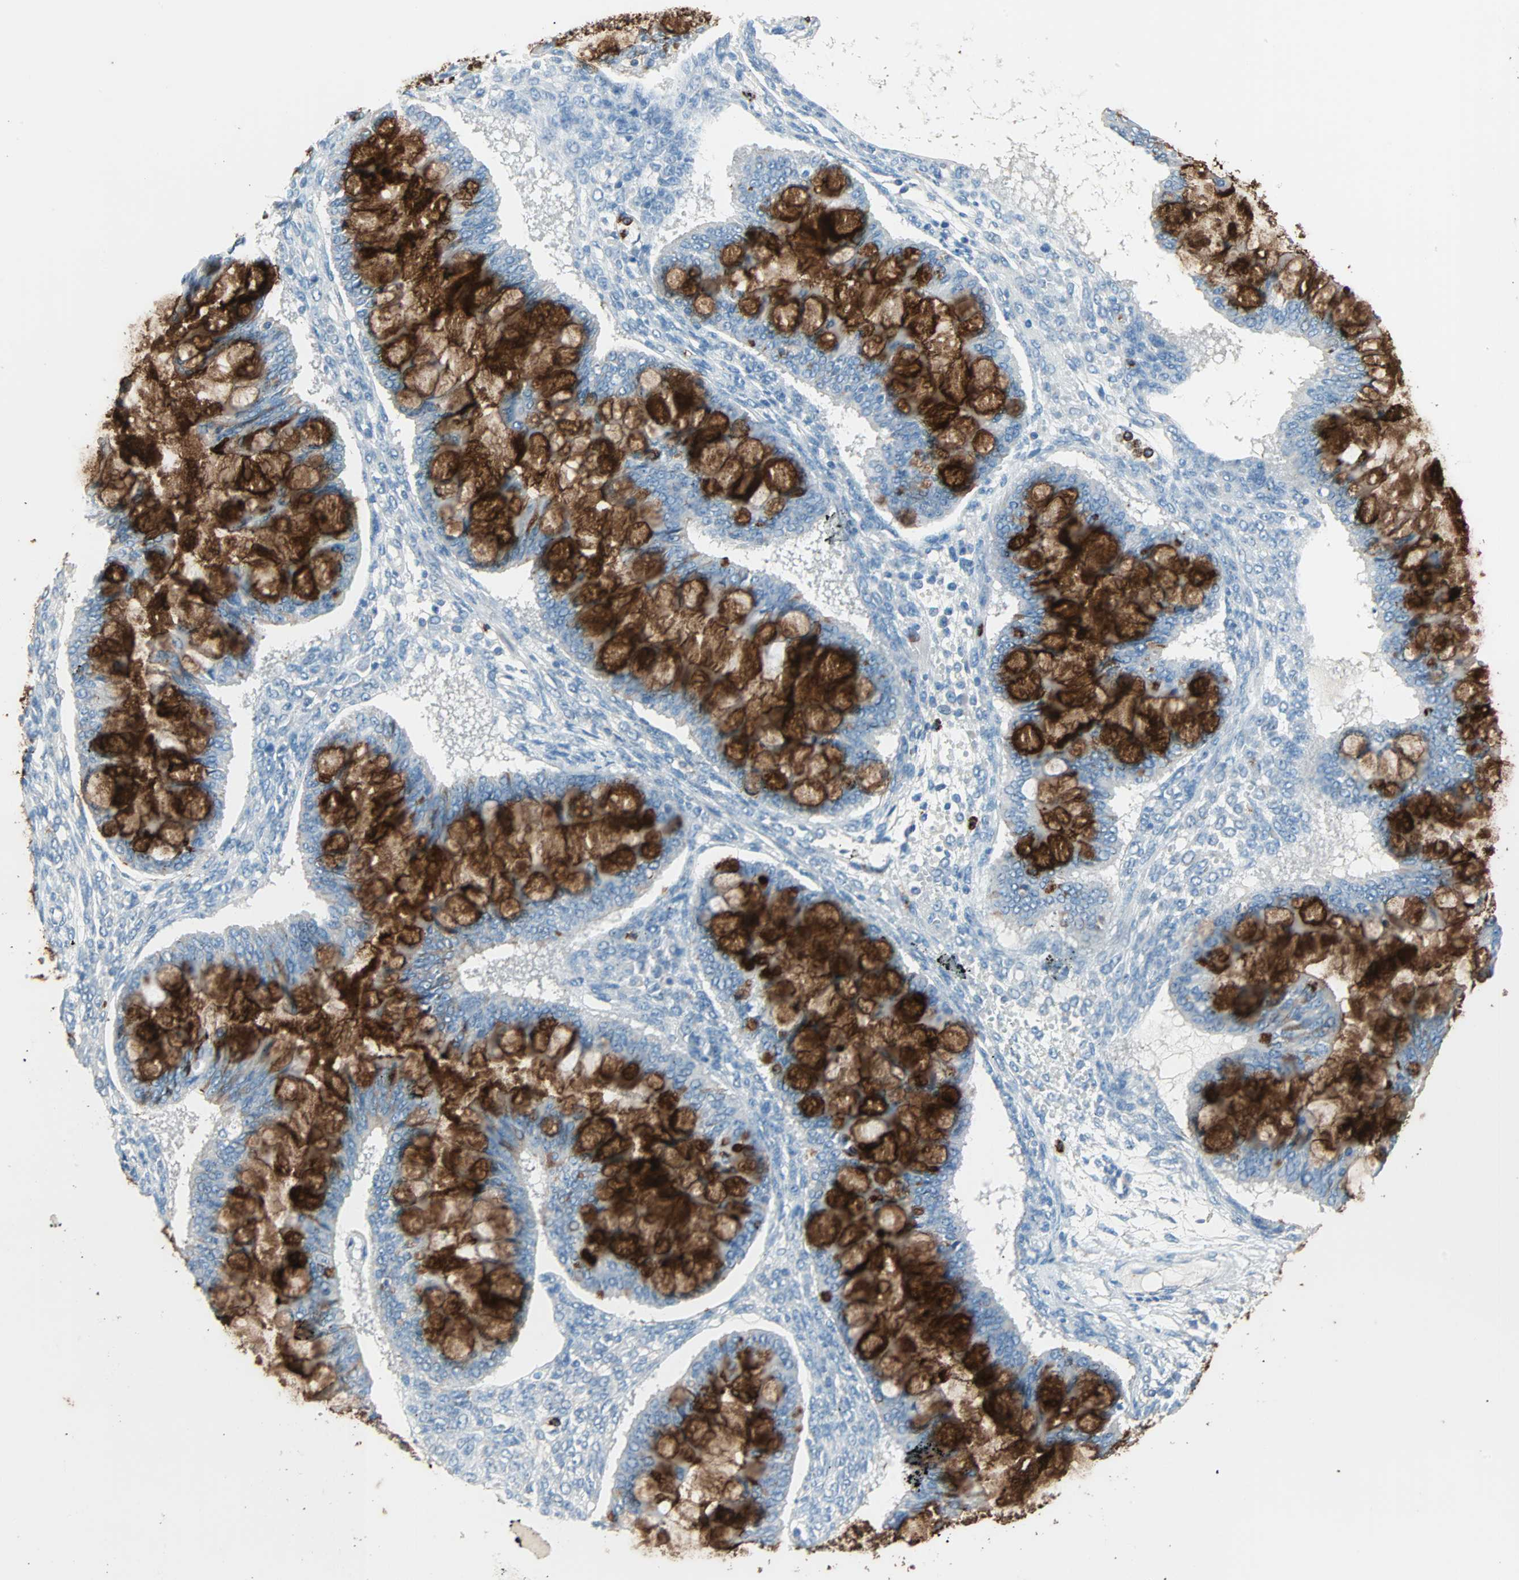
{"staining": {"intensity": "strong", "quantity": "25%-75%", "location": "cytoplasmic/membranous"}, "tissue": "ovarian cancer", "cell_type": "Tumor cells", "image_type": "cancer", "snomed": [{"axis": "morphology", "description": "Cystadenocarcinoma, mucinous, NOS"}, {"axis": "topography", "description": "Ovary"}], "caption": "Tumor cells show high levels of strong cytoplasmic/membranous expression in about 25%-75% of cells in mucinous cystadenocarcinoma (ovarian).", "gene": "CLEC4A", "patient": {"sex": "female", "age": 73}}